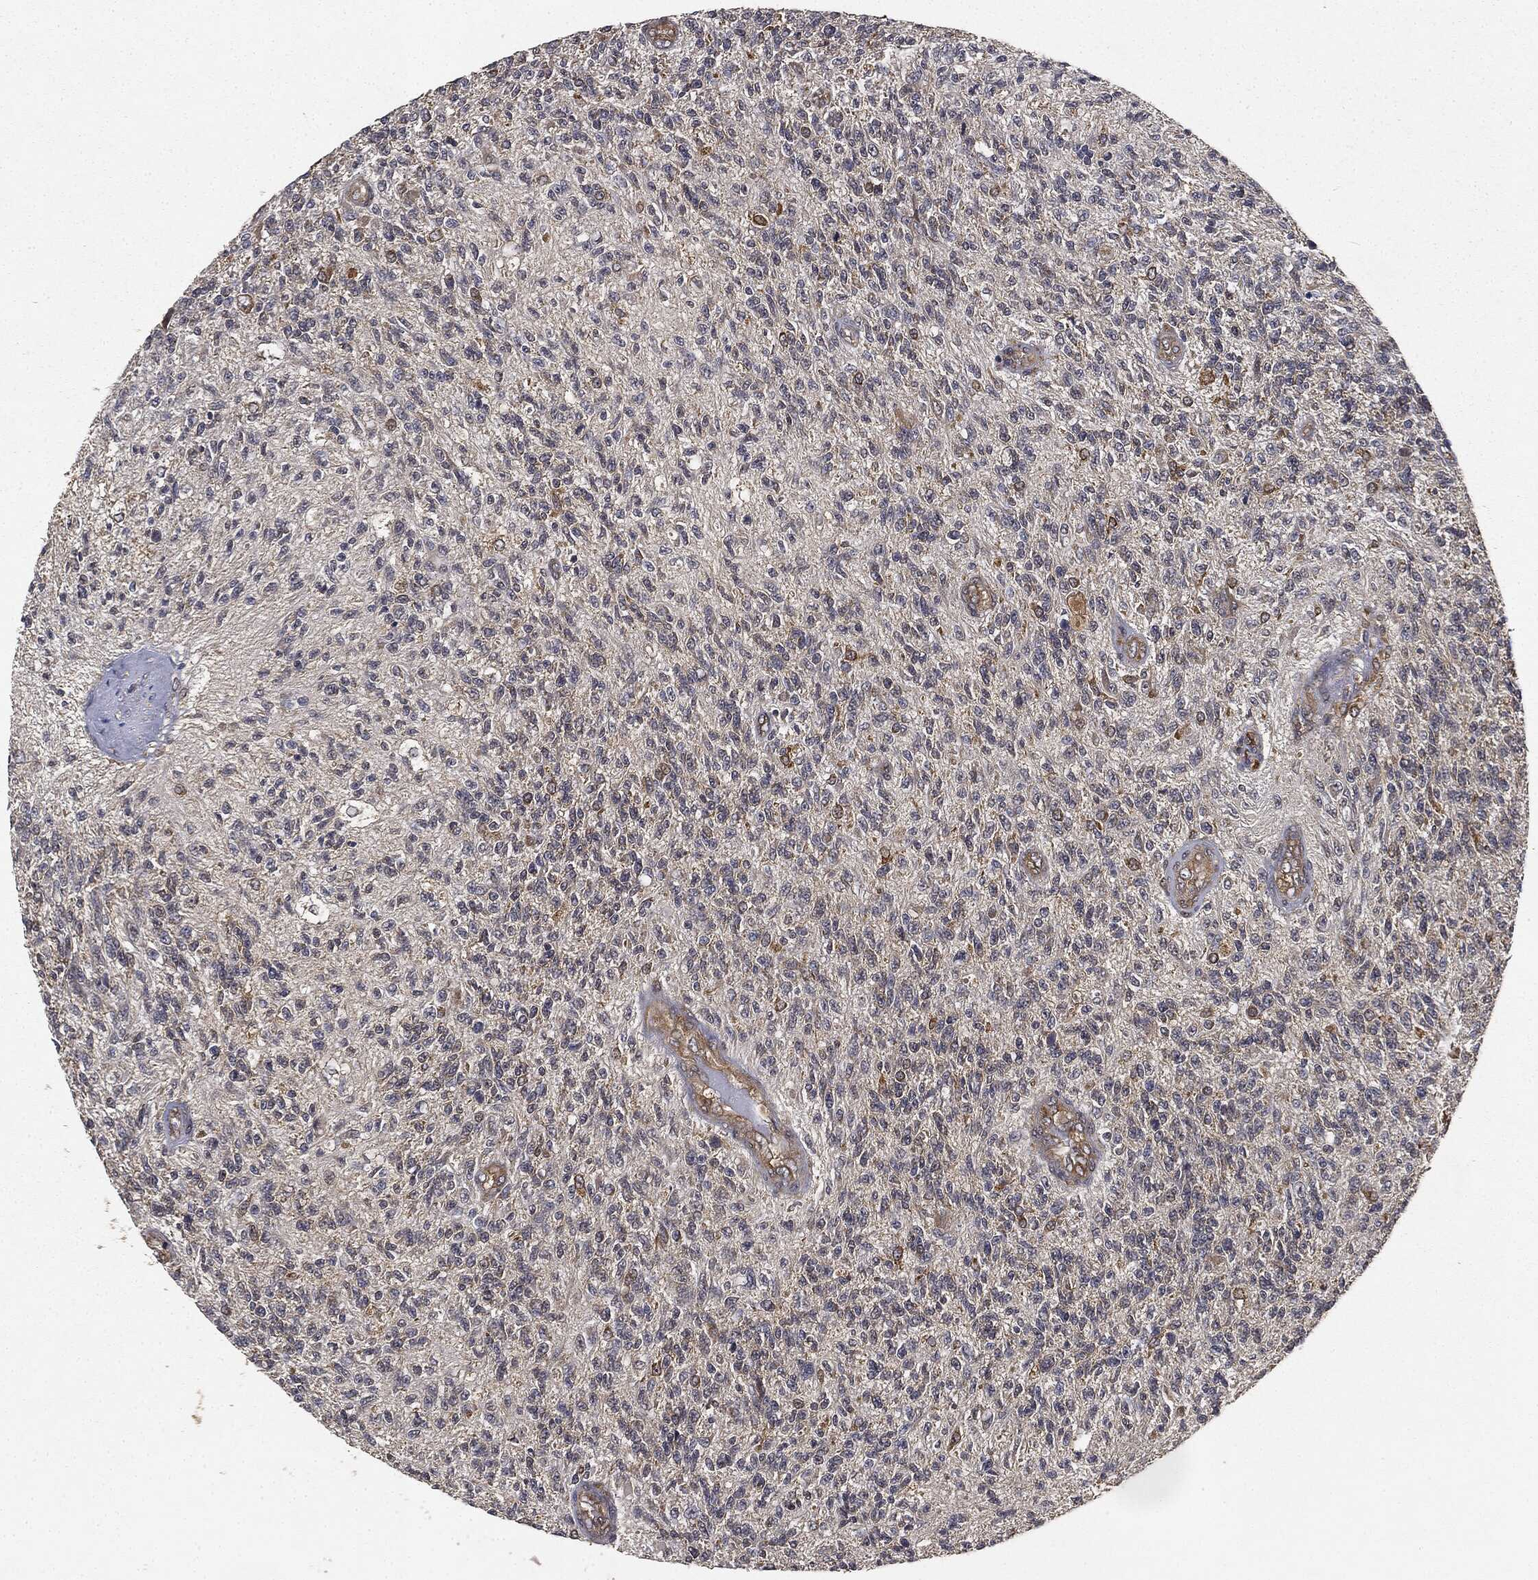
{"staining": {"intensity": "negative", "quantity": "none", "location": "none"}, "tissue": "glioma", "cell_type": "Tumor cells", "image_type": "cancer", "snomed": [{"axis": "morphology", "description": "Glioma, malignant, High grade"}, {"axis": "topography", "description": "Brain"}], "caption": "Tumor cells are negative for protein expression in human malignant glioma (high-grade).", "gene": "MIER2", "patient": {"sex": "male", "age": 56}}